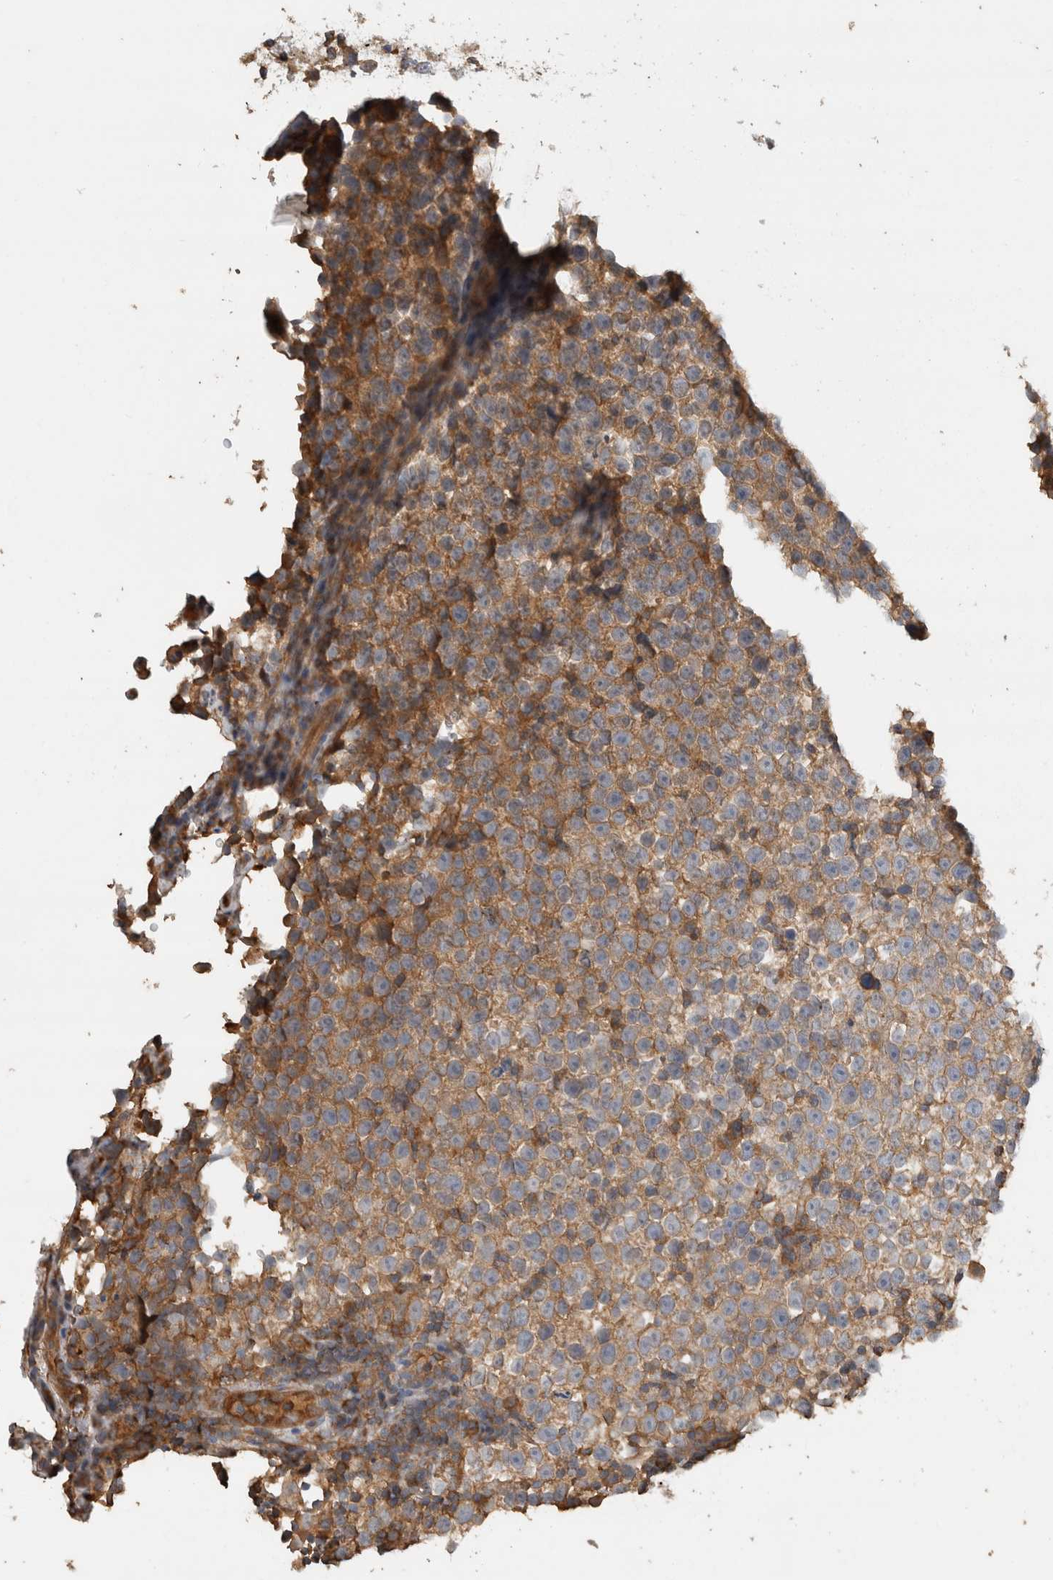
{"staining": {"intensity": "moderate", "quantity": "<25%", "location": "cytoplasmic/membranous"}, "tissue": "testis cancer", "cell_type": "Tumor cells", "image_type": "cancer", "snomed": [{"axis": "morphology", "description": "Normal tissue, NOS"}, {"axis": "morphology", "description": "Seminoma, NOS"}, {"axis": "topography", "description": "Testis"}], "caption": "Testis cancer stained with a brown dye exhibits moderate cytoplasmic/membranous positive positivity in approximately <25% of tumor cells.", "gene": "EIF4G3", "patient": {"sex": "male", "age": 43}}